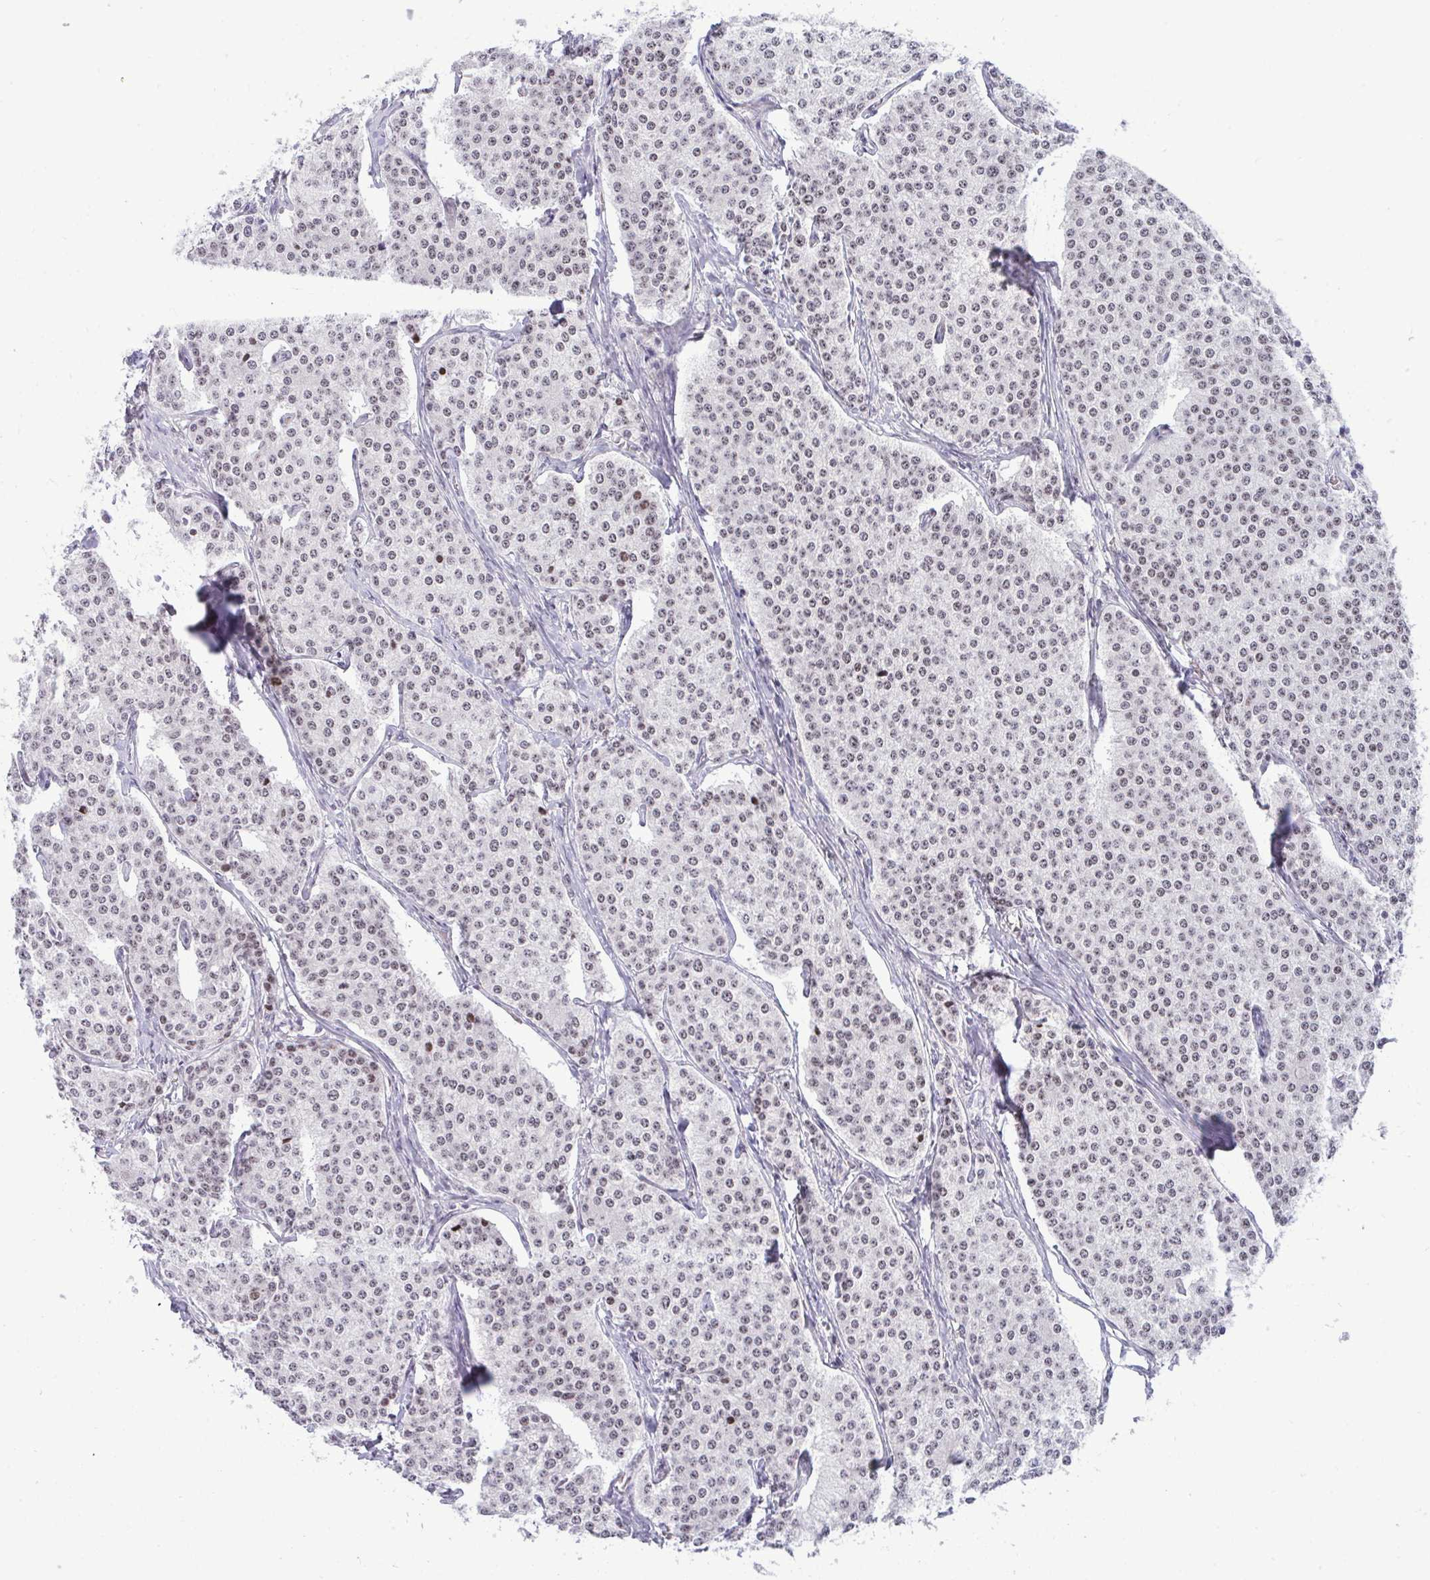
{"staining": {"intensity": "weak", "quantity": ">75%", "location": "nuclear"}, "tissue": "carcinoid", "cell_type": "Tumor cells", "image_type": "cancer", "snomed": [{"axis": "morphology", "description": "Carcinoid, malignant, NOS"}, {"axis": "topography", "description": "Small intestine"}], "caption": "Weak nuclear protein staining is present in approximately >75% of tumor cells in carcinoid (malignant).", "gene": "EPOP", "patient": {"sex": "female", "age": 64}}